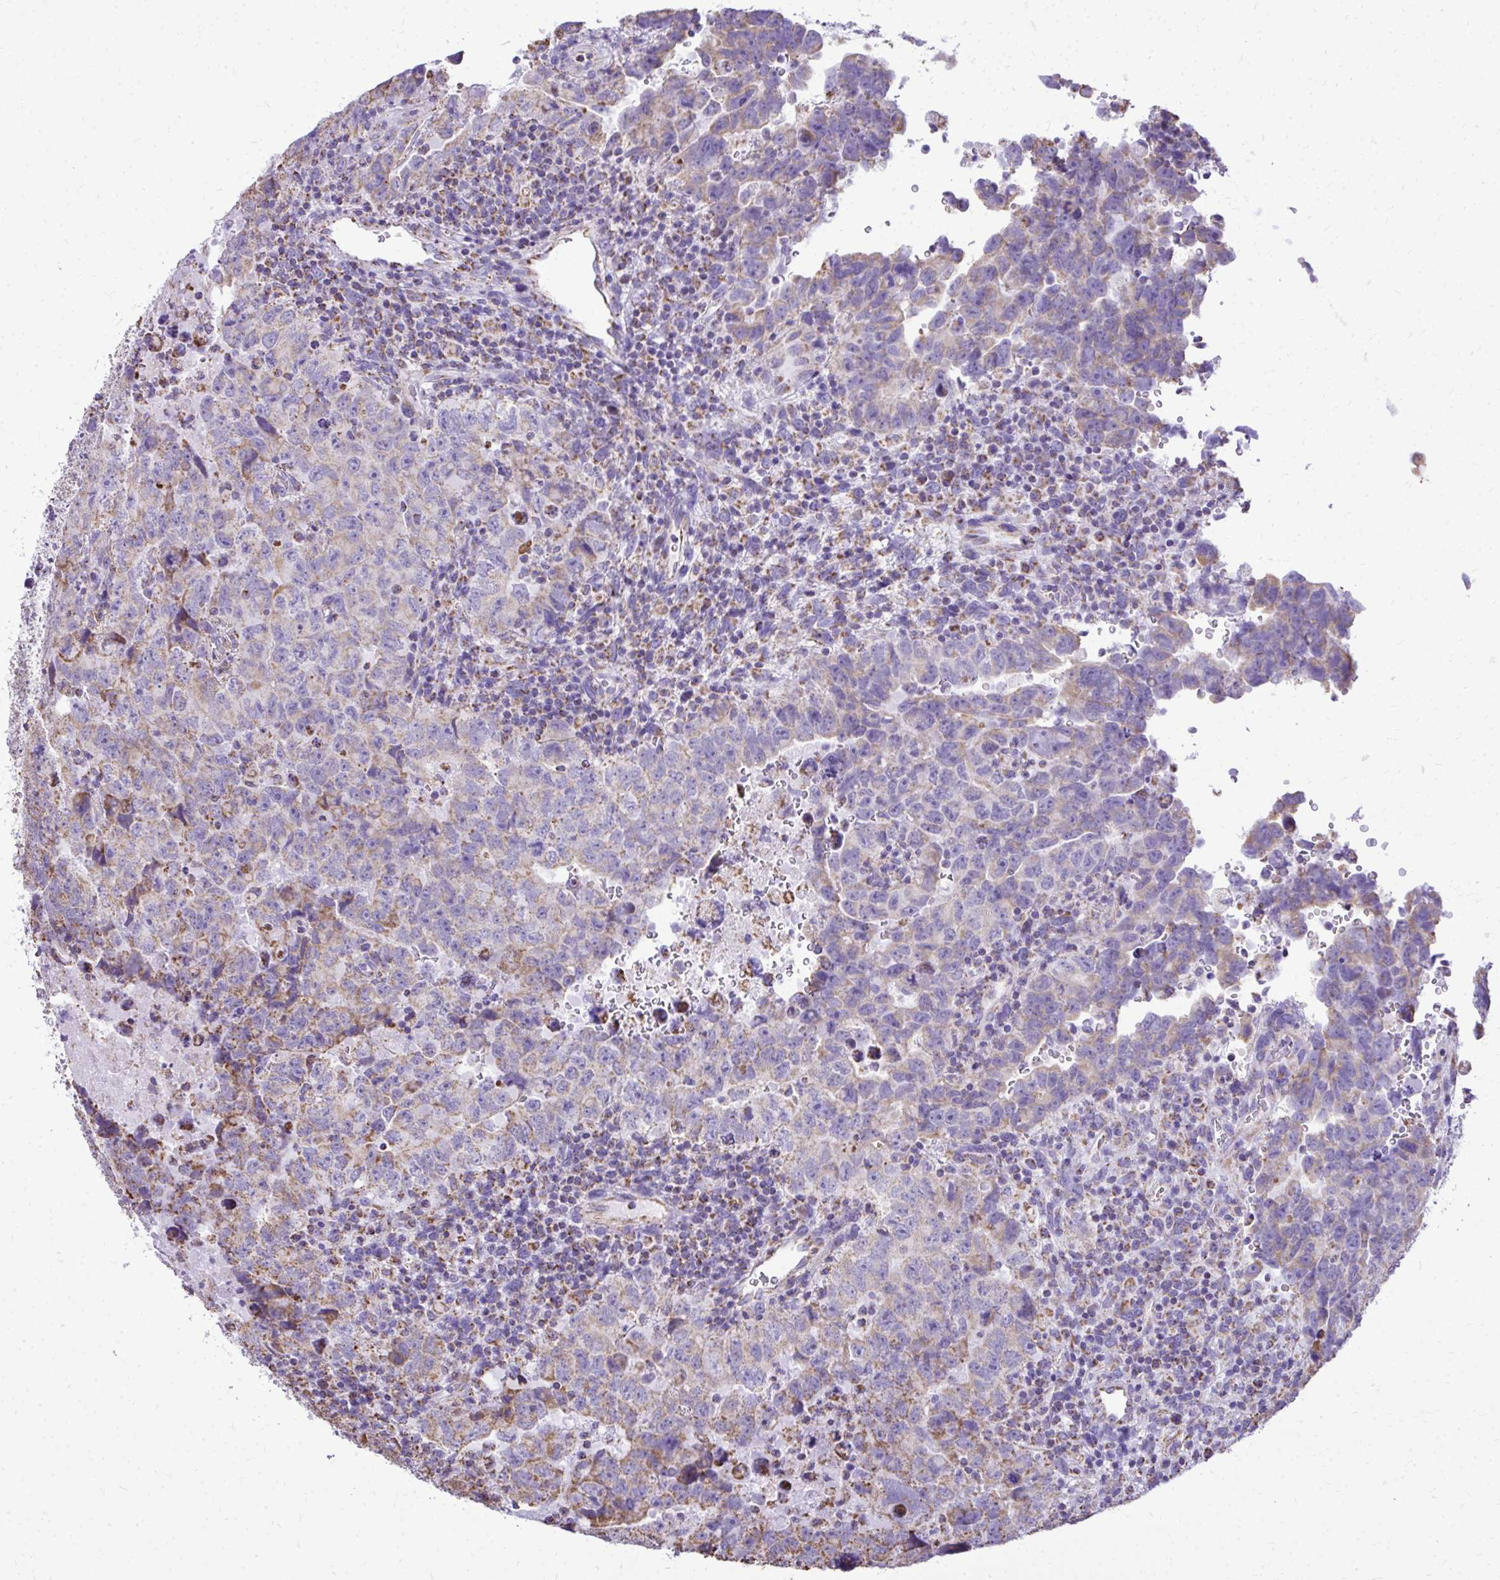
{"staining": {"intensity": "weak", "quantity": "<25%", "location": "cytoplasmic/membranous"}, "tissue": "testis cancer", "cell_type": "Tumor cells", "image_type": "cancer", "snomed": [{"axis": "morphology", "description": "Carcinoma, Embryonal, NOS"}, {"axis": "topography", "description": "Testis"}], "caption": "A high-resolution histopathology image shows immunohistochemistry (IHC) staining of embryonal carcinoma (testis), which reveals no significant staining in tumor cells.", "gene": "MPZL2", "patient": {"sex": "male", "age": 24}}